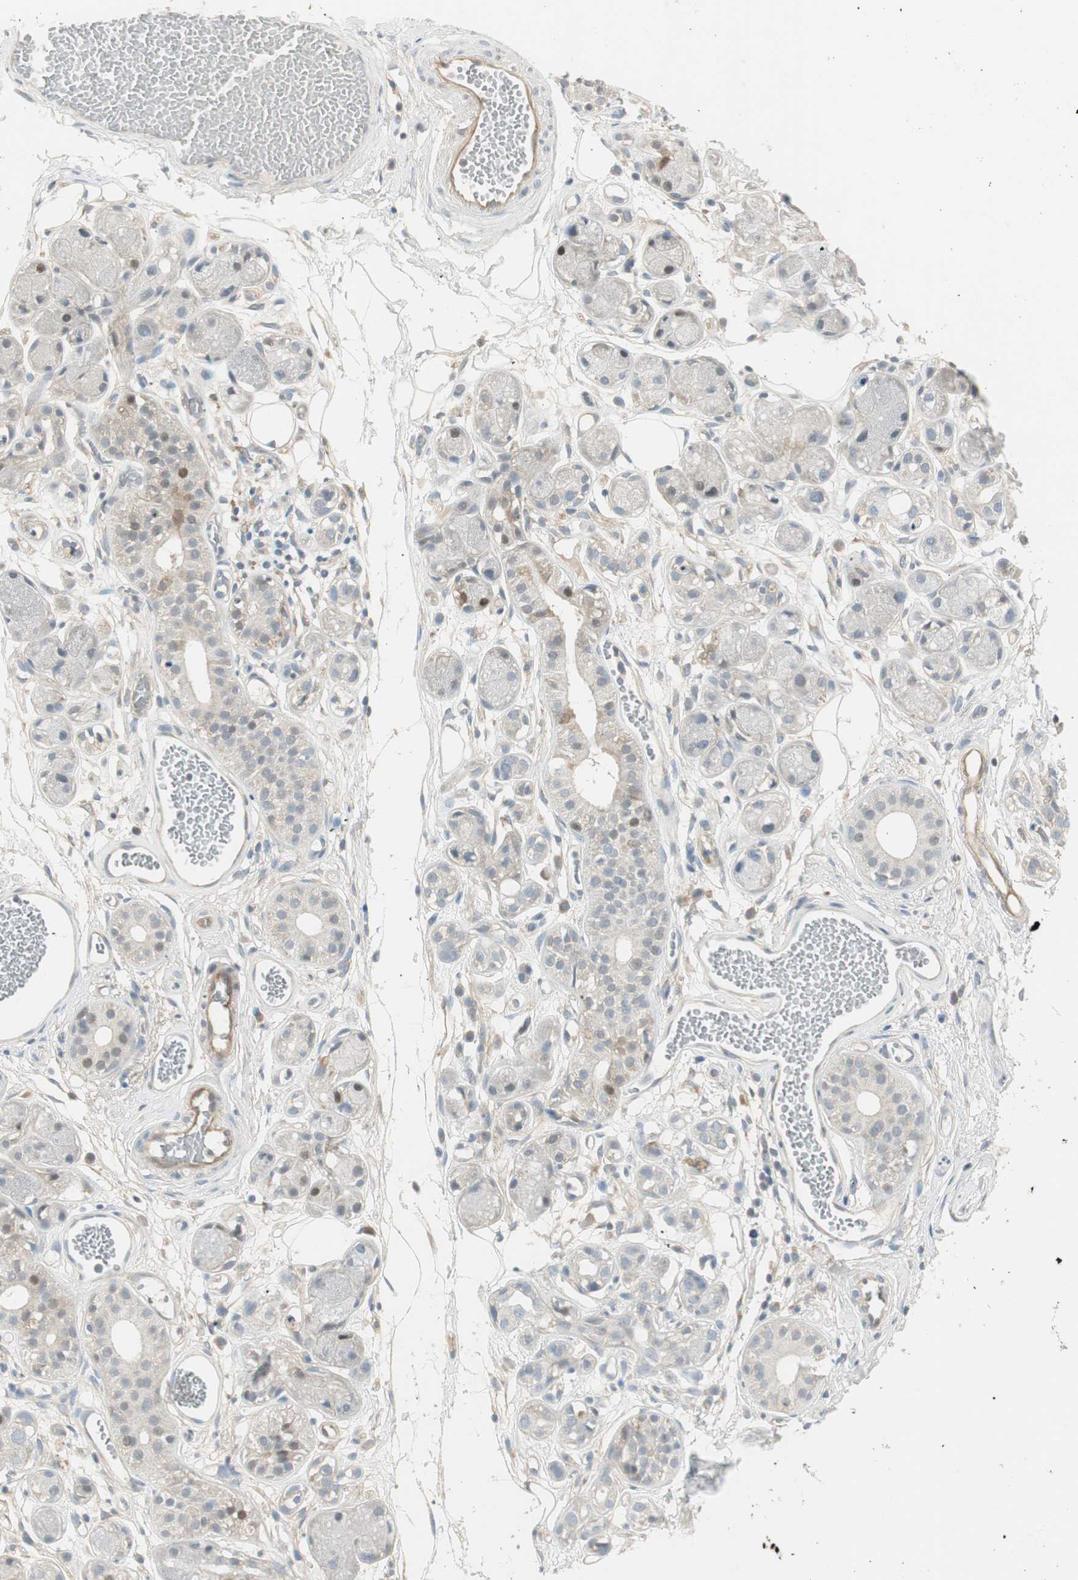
{"staining": {"intensity": "negative", "quantity": "none", "location": "none"}, "tissue": "adipose tissue", "cell_type": "Adipocytes", "image_type": "normal", "snomed": [{"axis": "morphology", "description": "Normal tissue, NOS"}, {"axis": "morphology", "description": "Inflammation, NOS"}, {"axis": "topography", "description": "Vascular tissue"}, {"axis": "topography", "description": "Salivary gland"}], "caption": "IHC image of normal adipose tissue stained for a protein (brown), which displays no expression in adipocytes.", "gene": "STON1", "patient": {"sex": "female", "age": 75}}